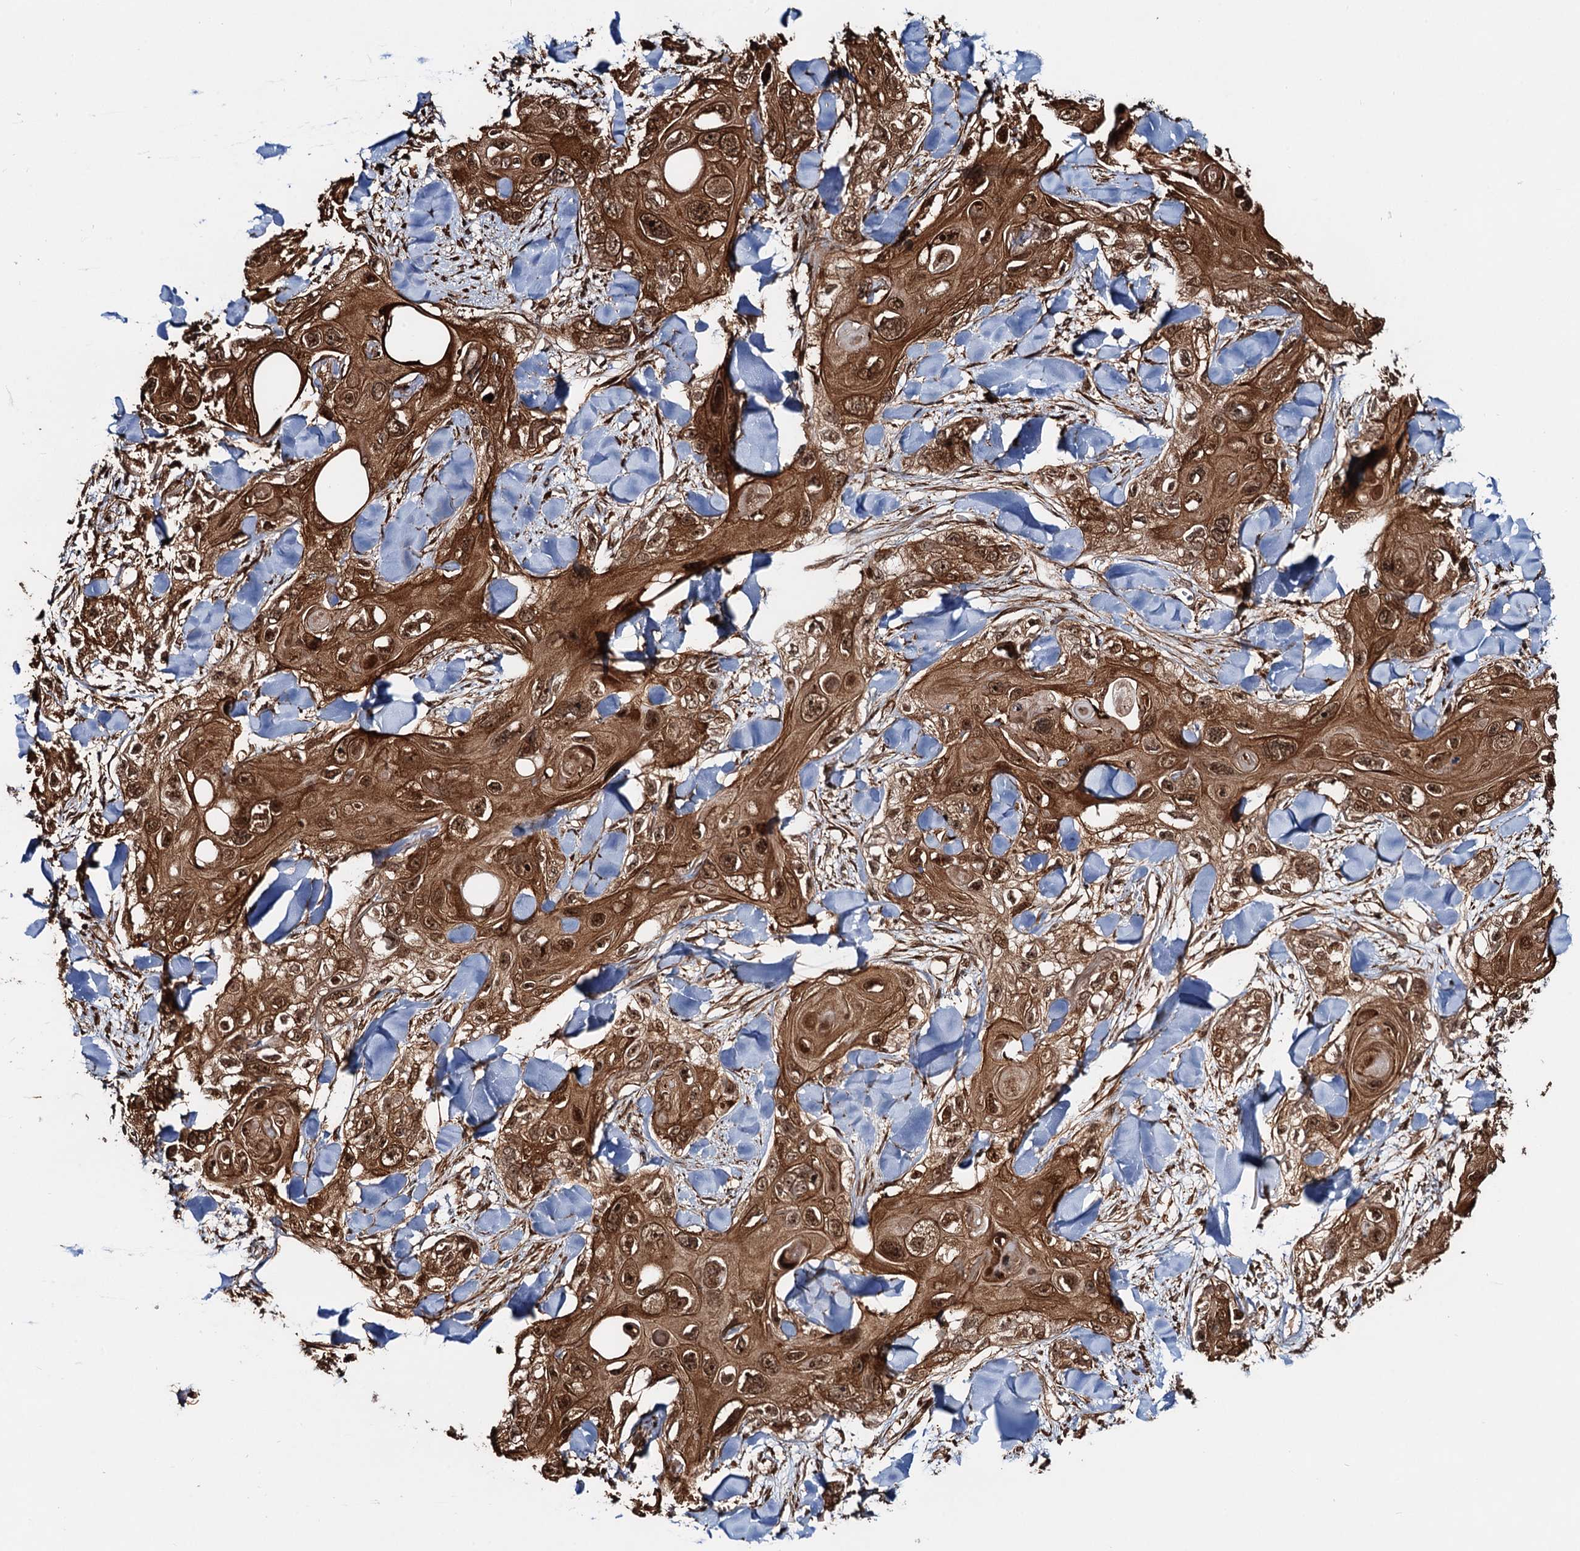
{"staining": {"intensity": "strong", "quantity": ">75%", "location": "cytoplasmic/membranous,nuclear"}, "tissue": "skin cancer", "cell_type": "Tumor cells", "image_type": "cancer", "snomed": [{"axis": "morphology", "description": "Normal tissue, NOS"}, {"axis": "morphology", "description": "Squamous cell carcinoma, NOS"}, {"axis": "topography", "description": "Skin"}], "caption": "An IHC image of neoplastic tissue is shown. Protein staining in brown shows strong cytoplasmic/membranous and nuclear positivity in skin squamous cell carcinoma within tumor cells.", "gene": "SNRNP25", "patient": {"sex": "male", "age": 72}}